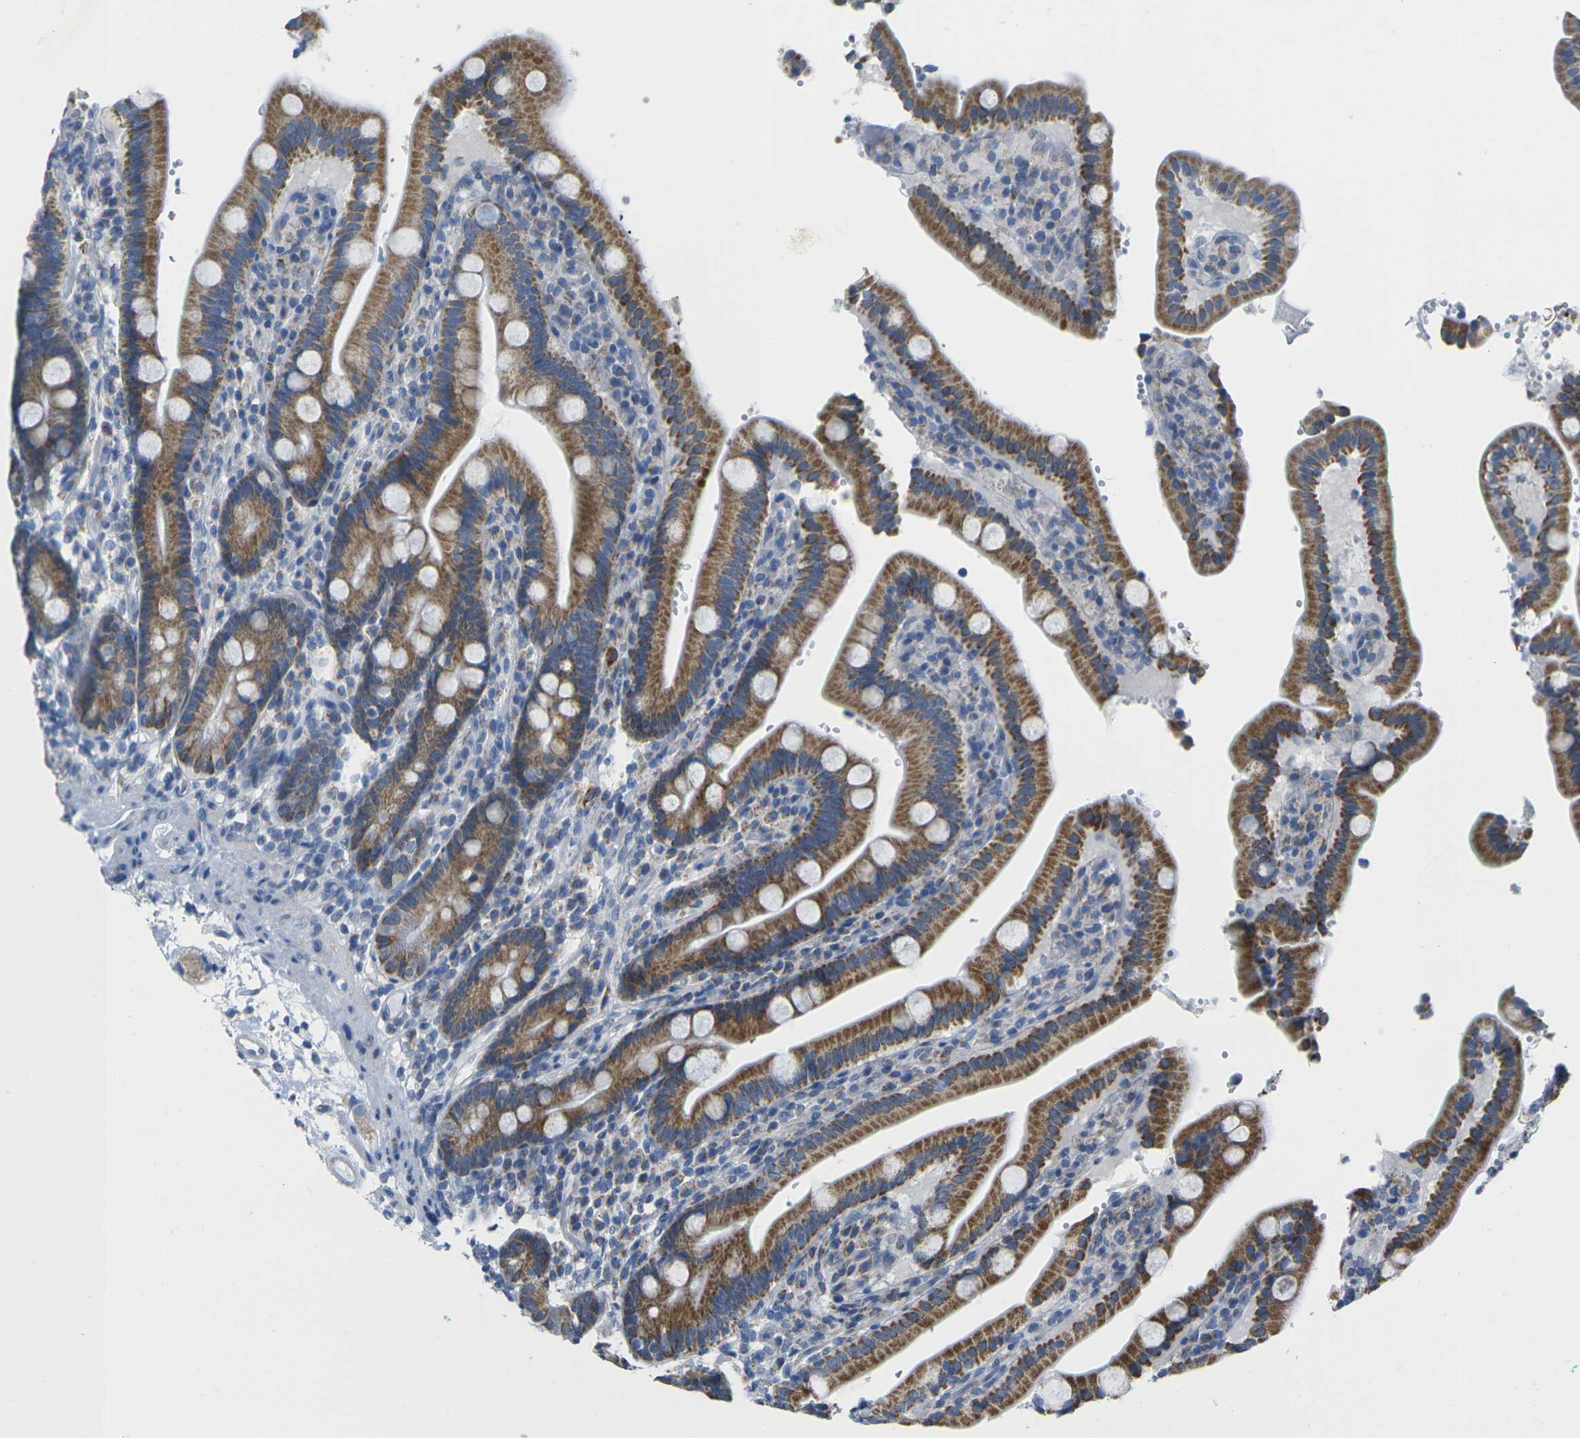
{"staining": {"intensity": "moderate", "quantity": ">75%", "location": "cytoplasmic/membranous"}, "tissue": "duodenum", "cell_type": "Glandular cells", "image_type": "normal", "snomed": [{"axis": "morphology", "description": "Normal tissue, NOS"}, {"axis": "topography", "description": "Small intestine, NOS"}], "caption": "About >75% of glandular cells in normal human duodenum show moderate cytoplasmic/membranous protein expression as visualized by brown immunohistochemical staining.", "gene": "TMEM204", "patient": {"sex": "female", "age": 71}}